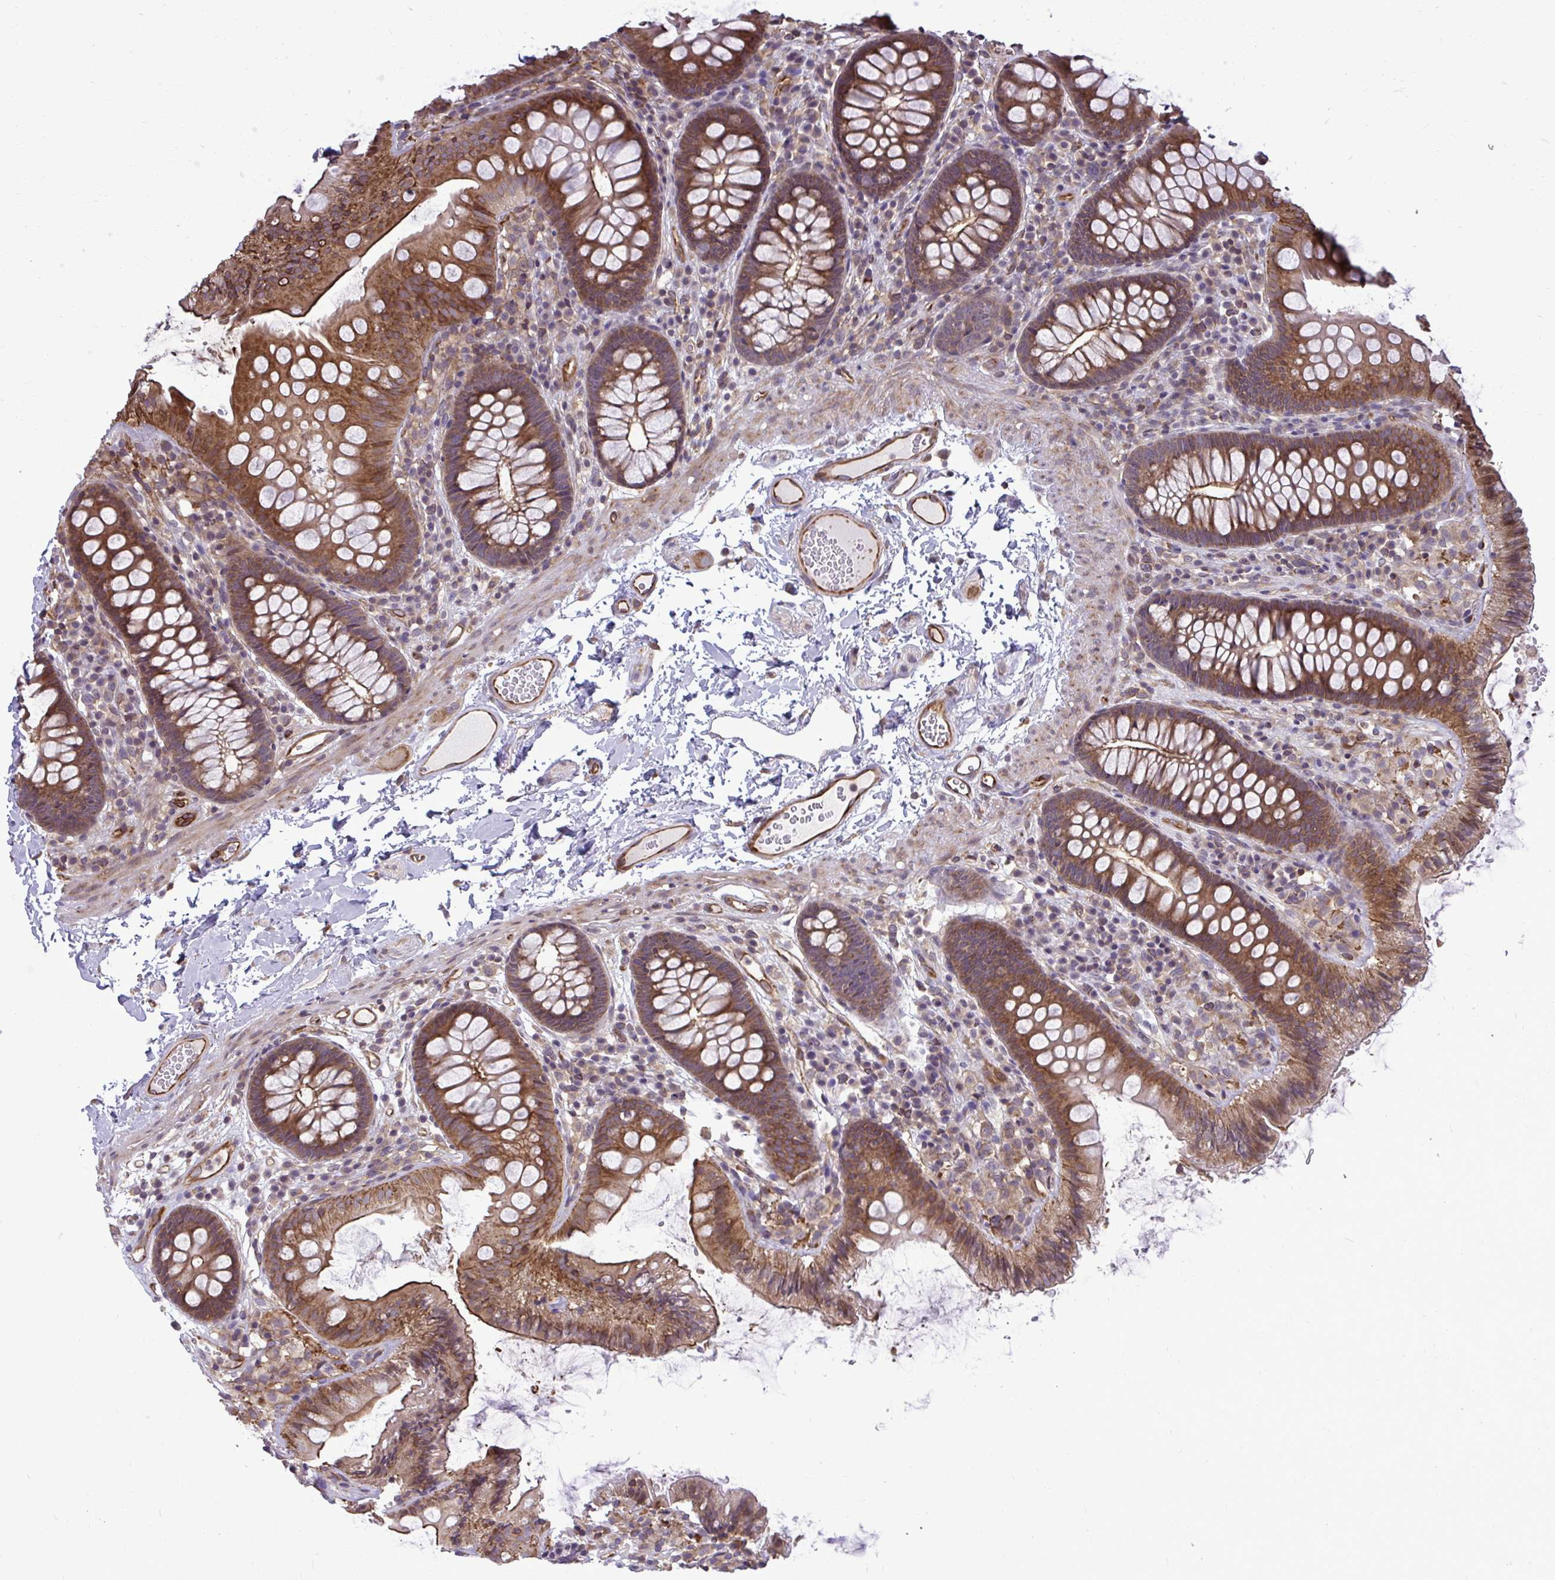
{"staining": {"intensity": "moderate", "quantity": ">75%", "location": "cytoplasmic/membranous"}, "tissue": "colon", "cell_type": "Endothelial cells", "image_type": "normal", "snomed": [{"axis": "morphology", "description": "Normal tissue, NOS"}, {"axis": "topography", "description": "Colon"}], "caption": "An IHC micrograph of unremarkable tissue is shown. Protein staining in brown highlights moderate cytoplasmic/membranous positivity in colon within endothelial cells.", "gene": "FUT10", "patient": {"sex": "male", "age": 84}}